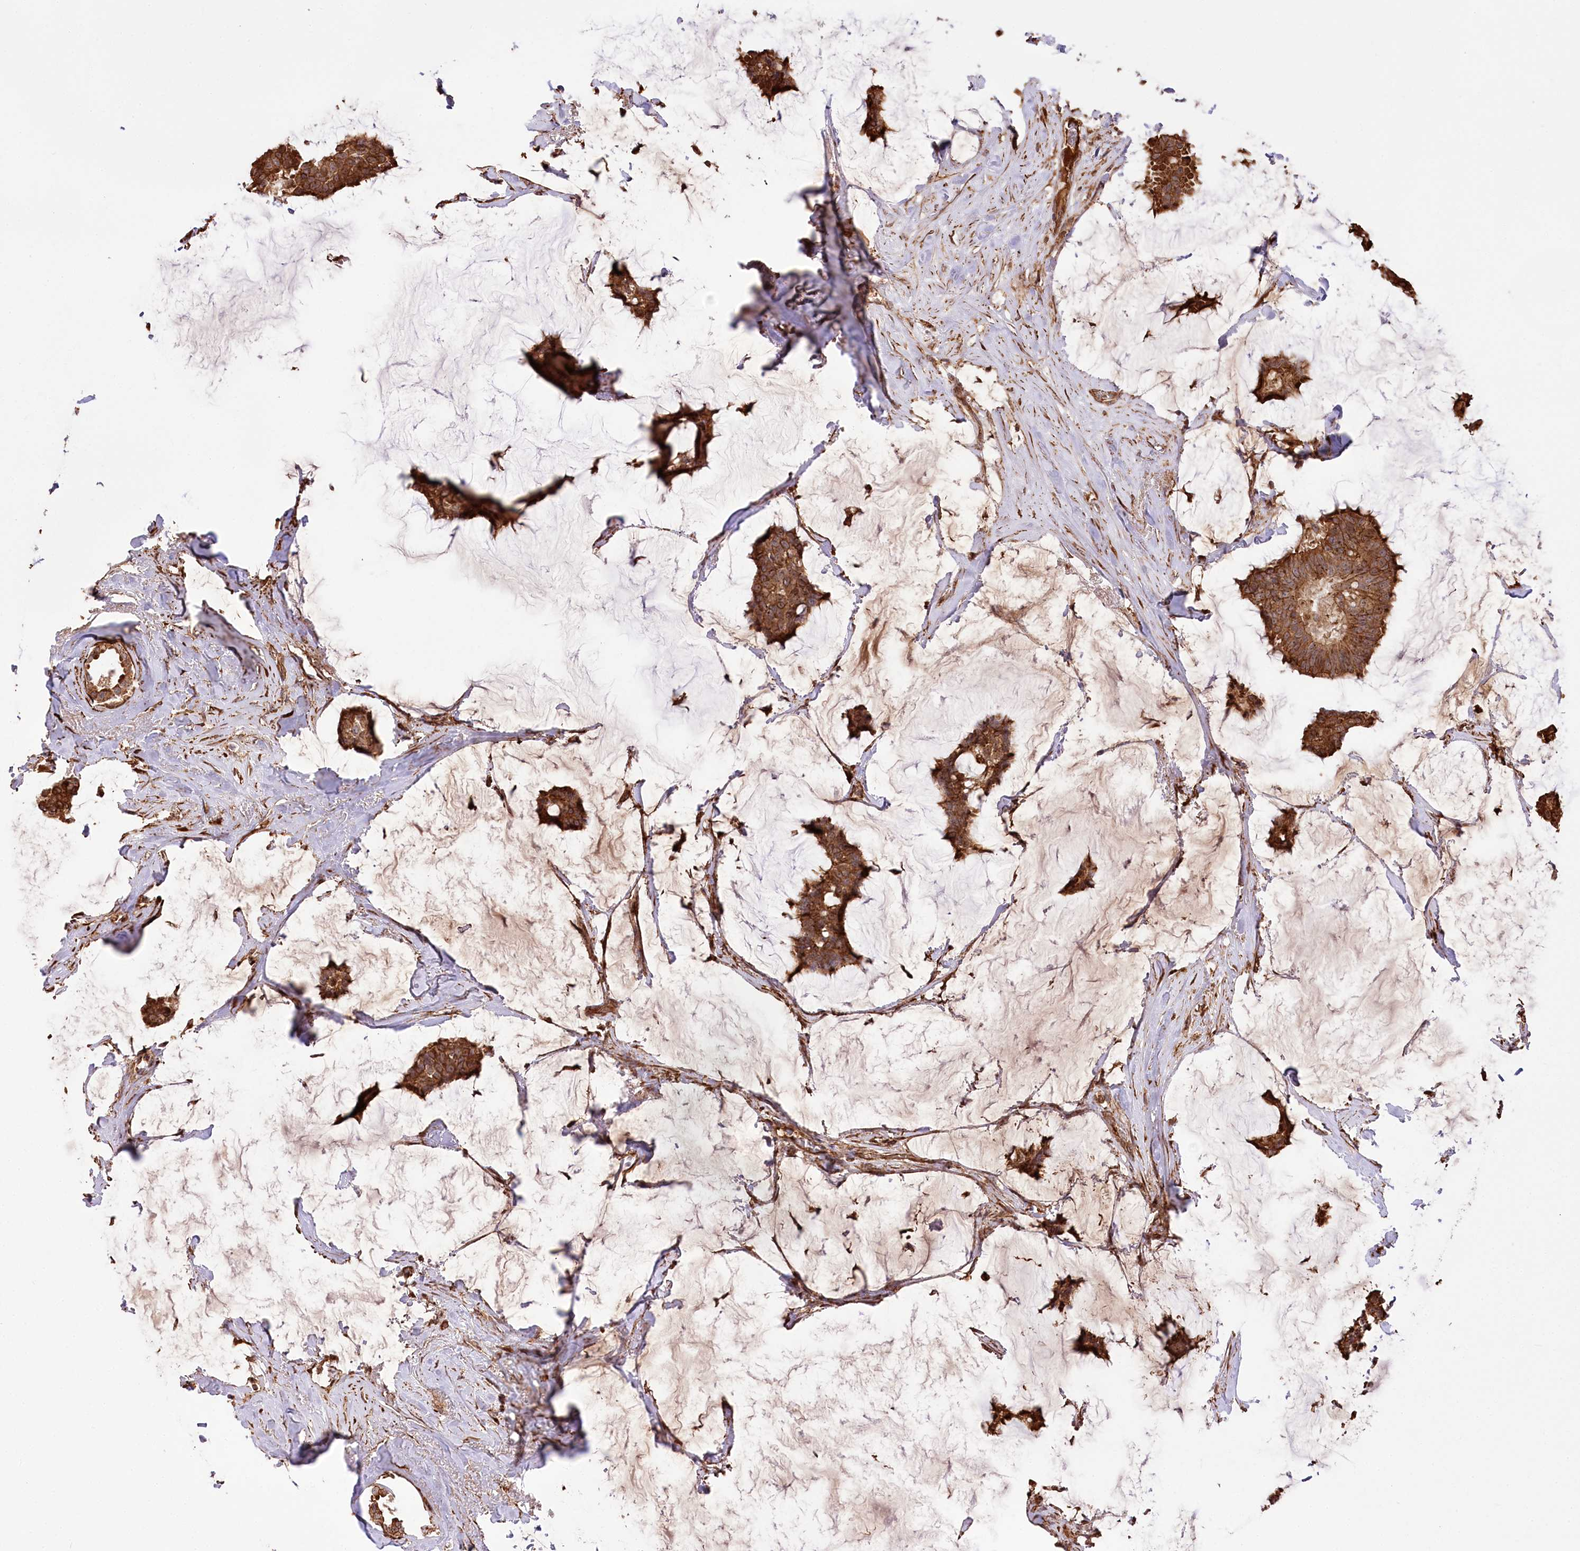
{"staining": {"intensity": "strong", "quantity": ">75%", "location": "cytoplasmic/membranous"}, "tissue": "breast cancer", "cell_type": "Tumor cells", "image_type": "cancer", "snomed": [{"axis": "morphology", "description": "Duct carcinoma"}, {"axis": "topography", "description": "Breast"}], "caption": "Invasive ductal carcinoma (breast) tissue reveals strong cytoplasmic/membranous staining in about >75% of tumor cells", "gene": "RNF24", "patient": {"sex": "female", "age": 93}}